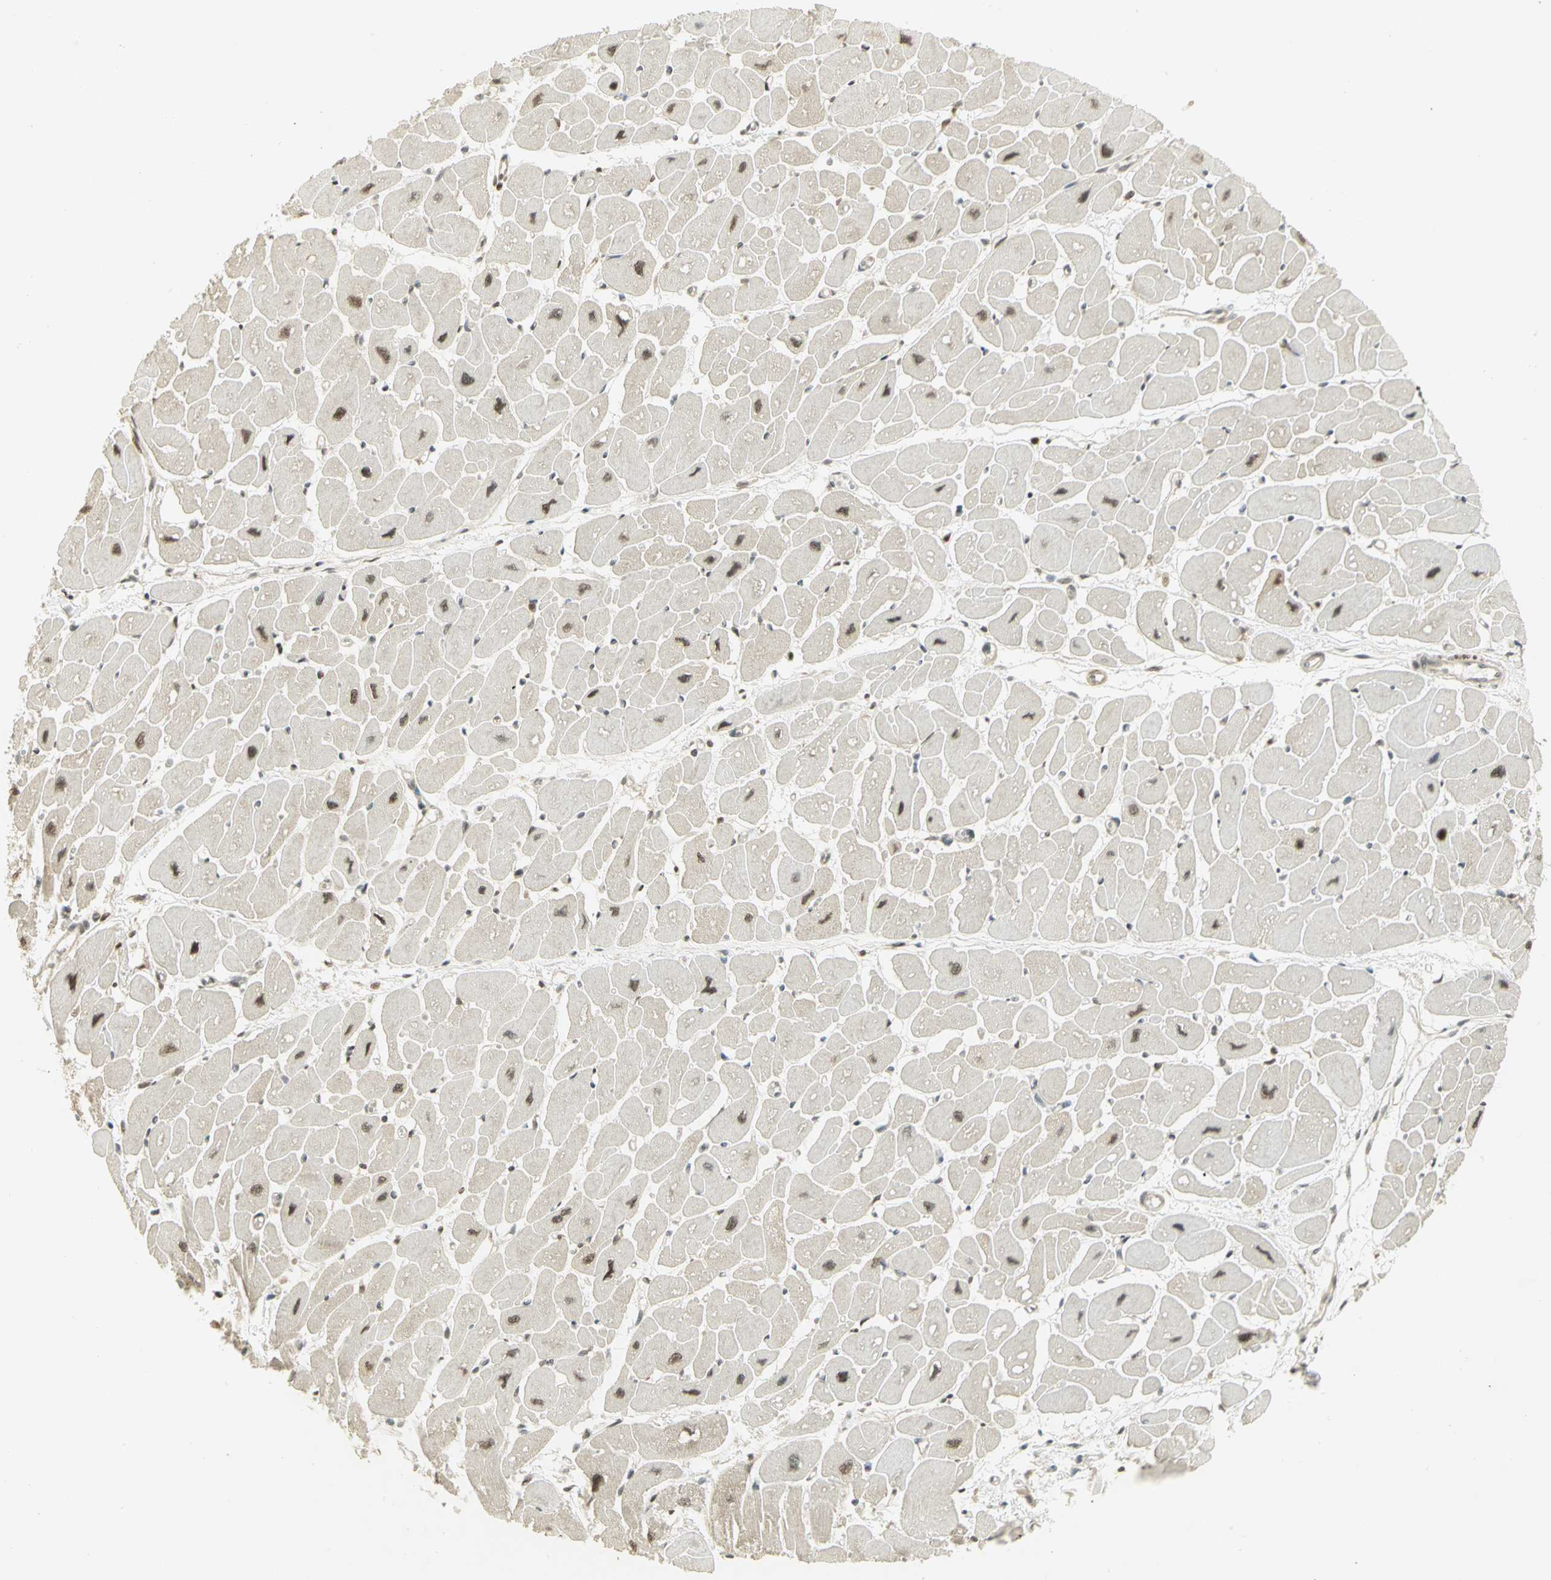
{"staining": {"intensity": "weak", "quantity": "25%-75%", "location": "nuclear"}, "tissue": "heart muscle", "cell_type": "Cardiomyocytes", "image_type": "normal", "snomed": [{"axis": "morphology", "description": "Normal tissue, NOS"}, {"axis": "topography", "description": "Heart"}], "caption": "Immunohistochemical staining of unremarkable heart muscle displays low levels of weak nuclear staining in approximately 25%-75% of cardiomyocytes. The staining was performed using DAB (3,3'-diaminobenzidine) to visualize the protein expression in brown, while the nuclei were stained in blue with hematoxylin (Magnification: 20x).", "gene": "CDC34", "patient": {"sex": "female", "age": 54}}